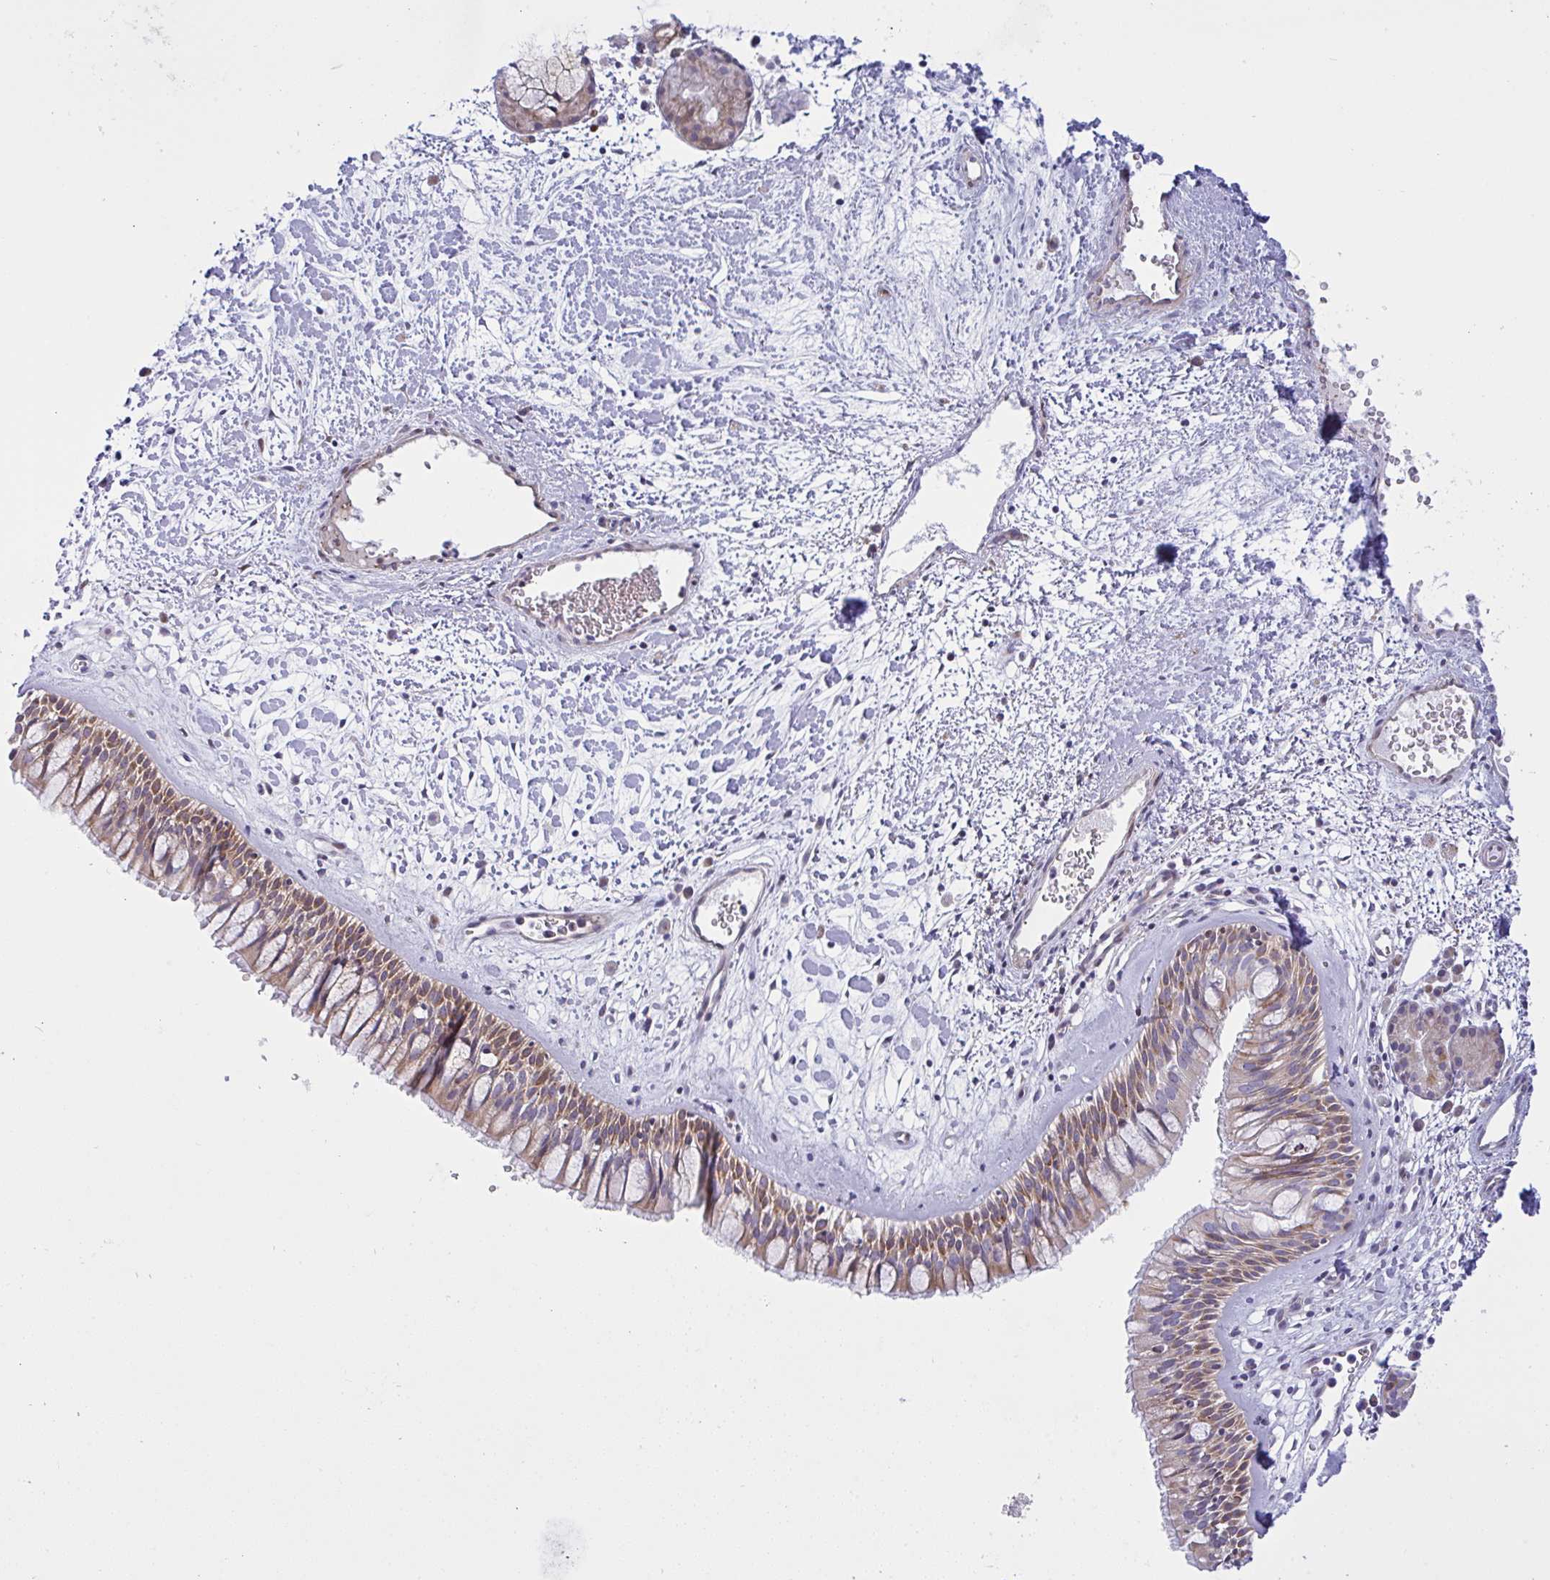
{"staining": {"intensity": "moderate", "quantity": ">75%", "location": "cytoplasmic/membranous"}, "tissue": "nasopharynx", "cell_type": "Respiratory epithelial cells", "image_type": "normal", "snomed": [{"axis": "morphology", "description": "Normal tissue, NOS"}, {"axis": "topography", "description": "Nasopharynx"}], "caption": "IHC histopathology image of normal nasopharynx: nasopharynx stained using immunohistochemistry (IHC) displays medium levels of moderate protein expression localized specifically in the cytoplasmic/membranous of respiratory epithelial cells, appearing as a cytoplasmic/membranous brown color.", "gene": "NTN1", "patient": {"sex": "male", "age": 65}}